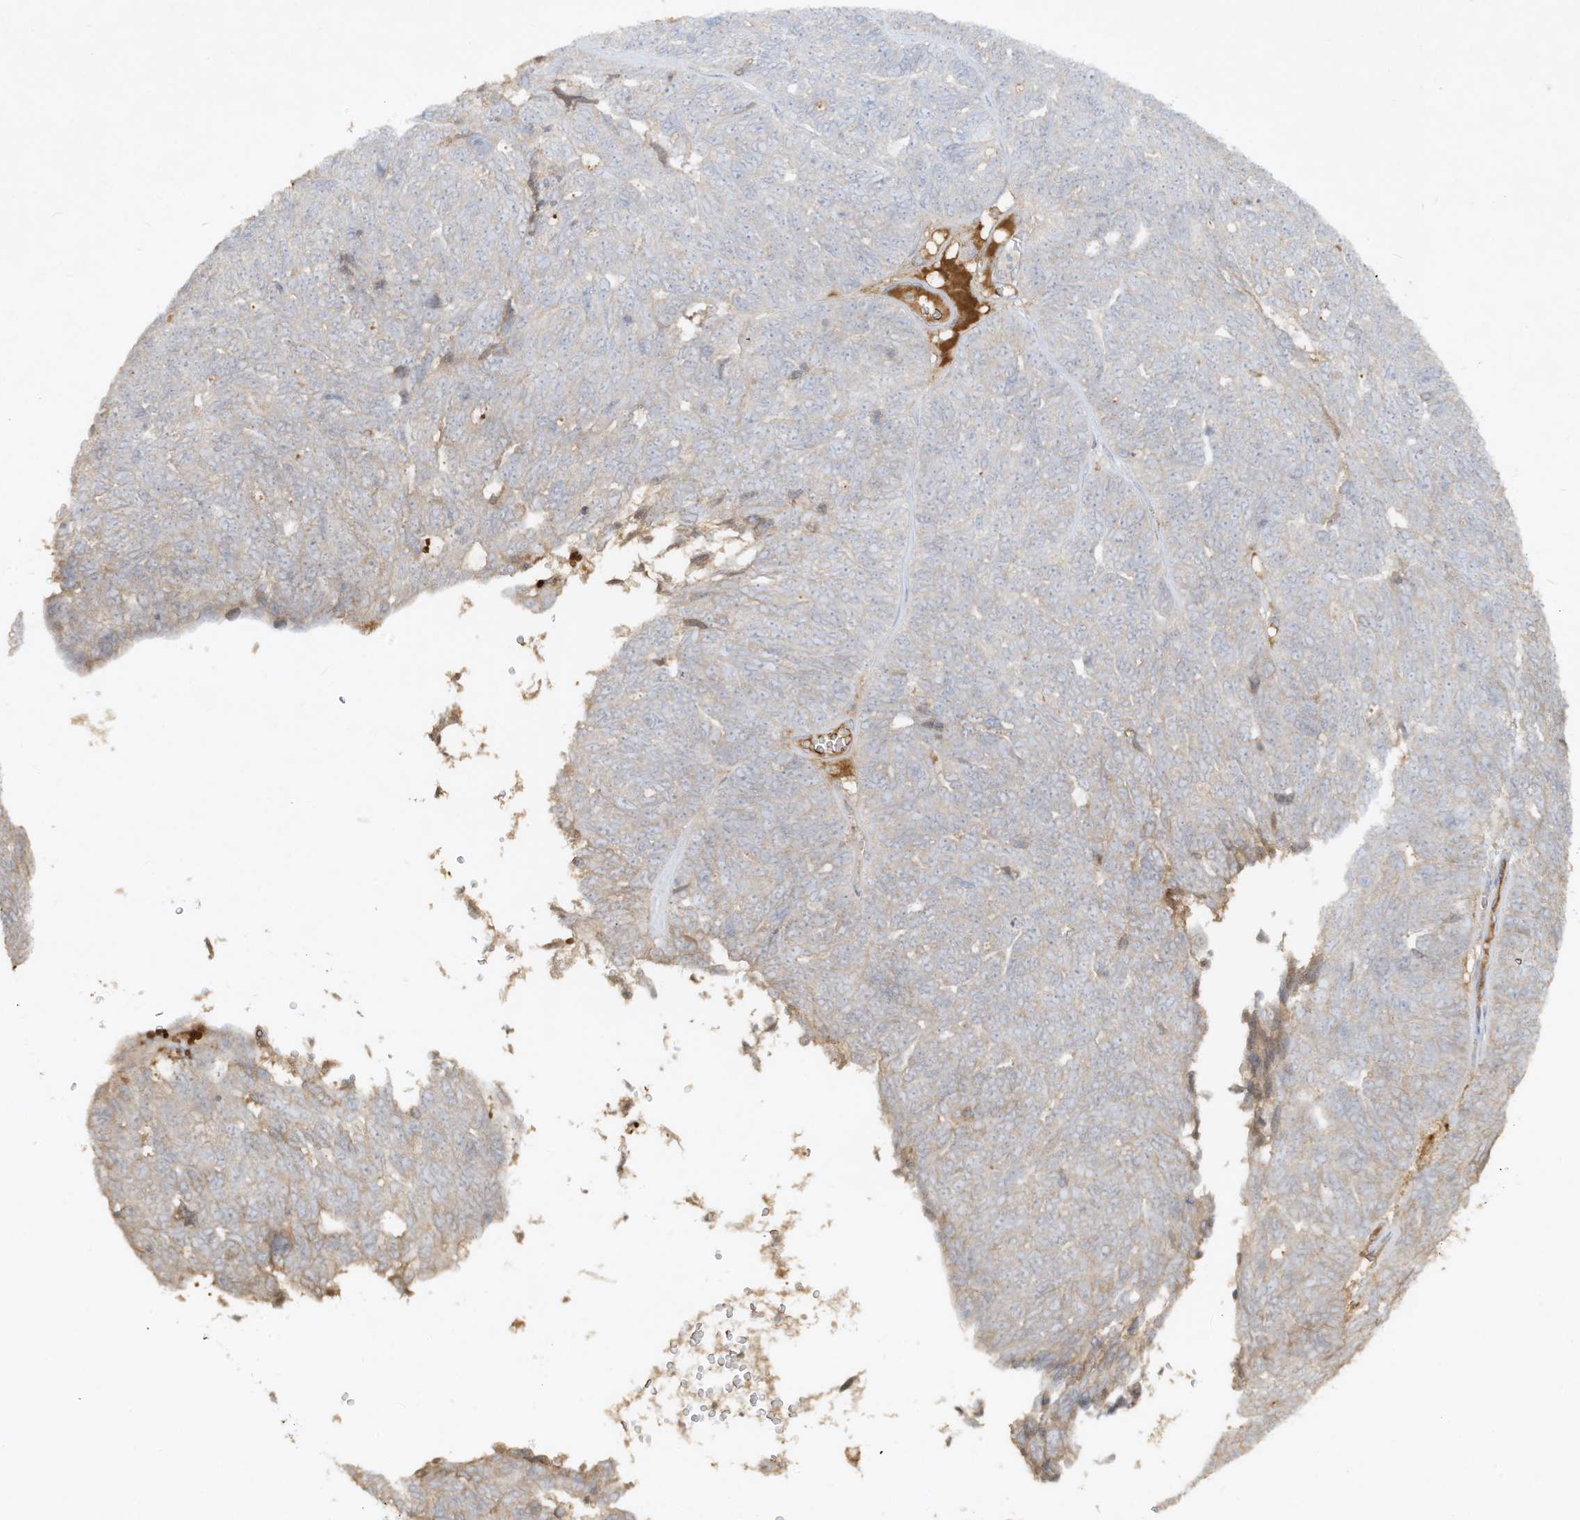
{"staining": {"intensity": "weak", "quantity": "<25%", "location": "cytoplasmic/membranous"}, "tissue": "ovarian cancer", "cell_type": "Tumor cells", "image_type": "cancer", "snomed": [{"axis": "morphology", "description": "Cystadenocarcinoma, serous, NOS"}, {"axis": "topography", "description": "Ovary"}], "caption": "Image shows no protein expression in tumor cells of serous cystadenocarcinoma (ovarian) tissue.", "gene": "FETUB", "patient": {"sex": "female", "age": 79}}